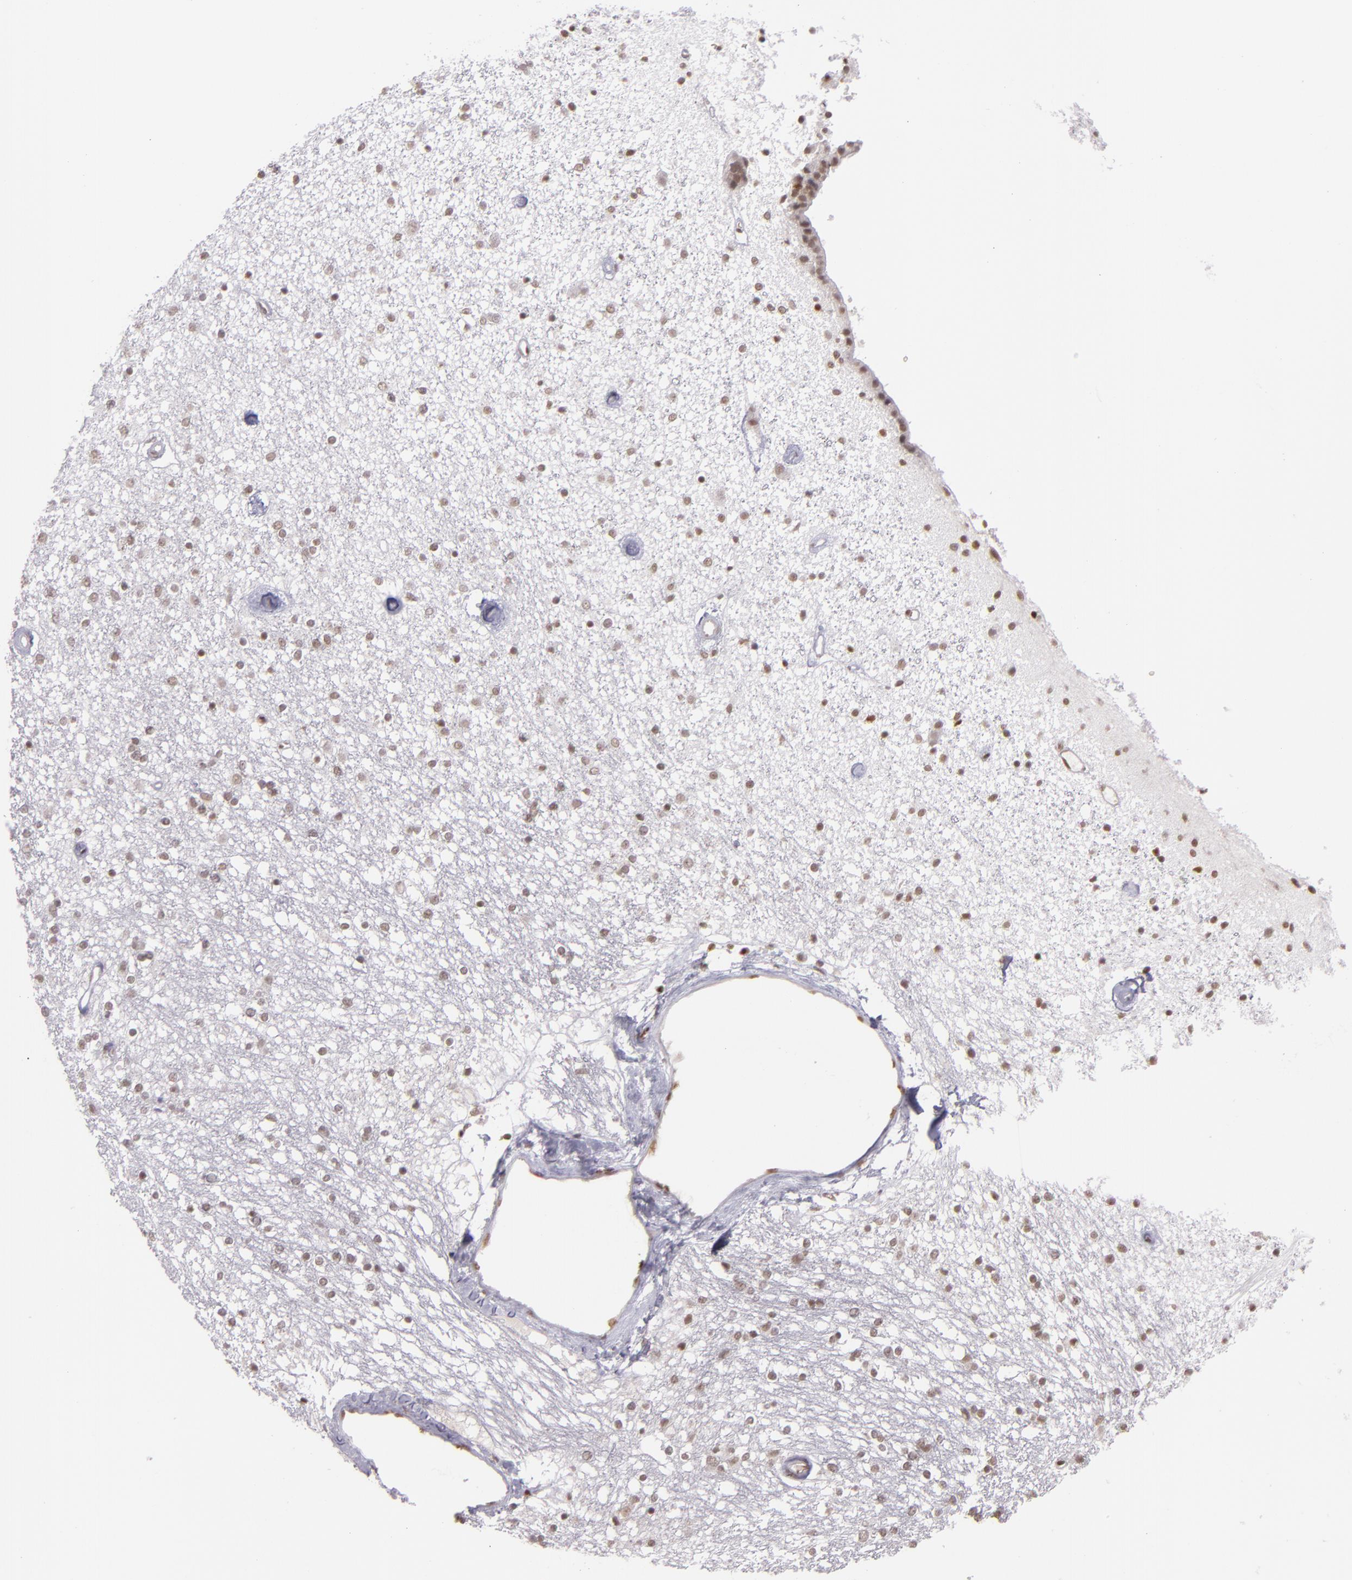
{"staining": {"intensity": "weak", "quantity": "25%-75%", "location": "nuclear"}, "tissue": "caudate", "cell_type": "Glial cells", "image_type": "normal", "snomed": [{"axis": "morphology", "description": "Normal tissue, NOS"}, {"axis": "topography", "description": "Lateral ventricle wall"}], "caption": "Immunohistochemical staining of unremarkable human caudate reveals weak nuclear protein expression in approximately 25%-75% of glial cells.", "gene": "ZFX", "patient": {"sex": "female", "age": 54}}